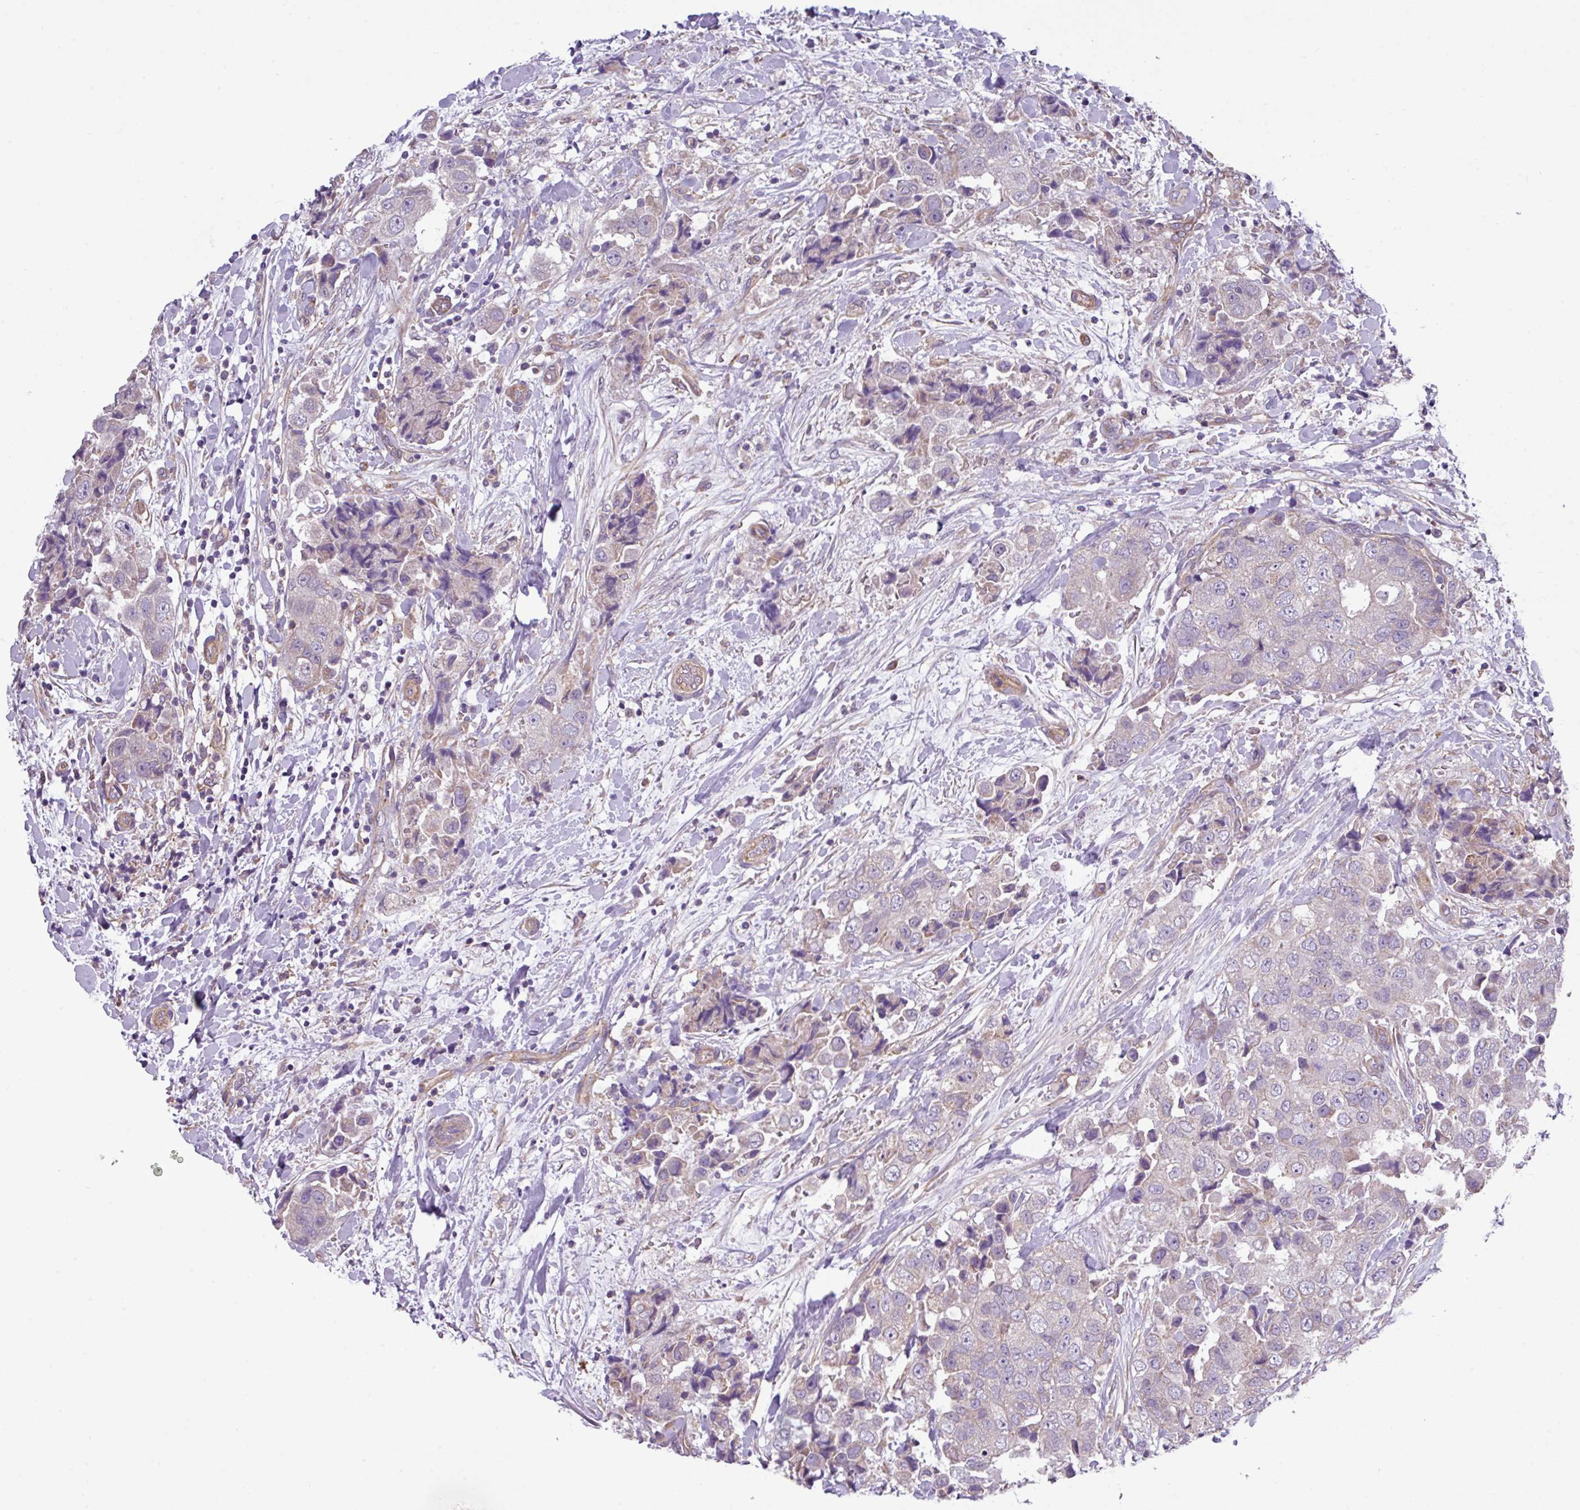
{"staining": {"intensity": "negative", "quantity": "none", "location": "none"}, "tissue": "breast cancer", "cell_type": "Tumor cells", "image_type": "cancer", "snomed": [{"axis": "morphology", "description": "Normal tissue, NOS"}, {"axis": "morphology", "description": "Duct carcinoma"}, {"axis": "topography", "description": "Breast"}], "caption": "Protein analysis of breast cancer (invasive ductal carcinoma) displays no significant positivity in tumor cells.", "gene": "SLC23A2", "patient": {"sex": "female", "age": 62}}